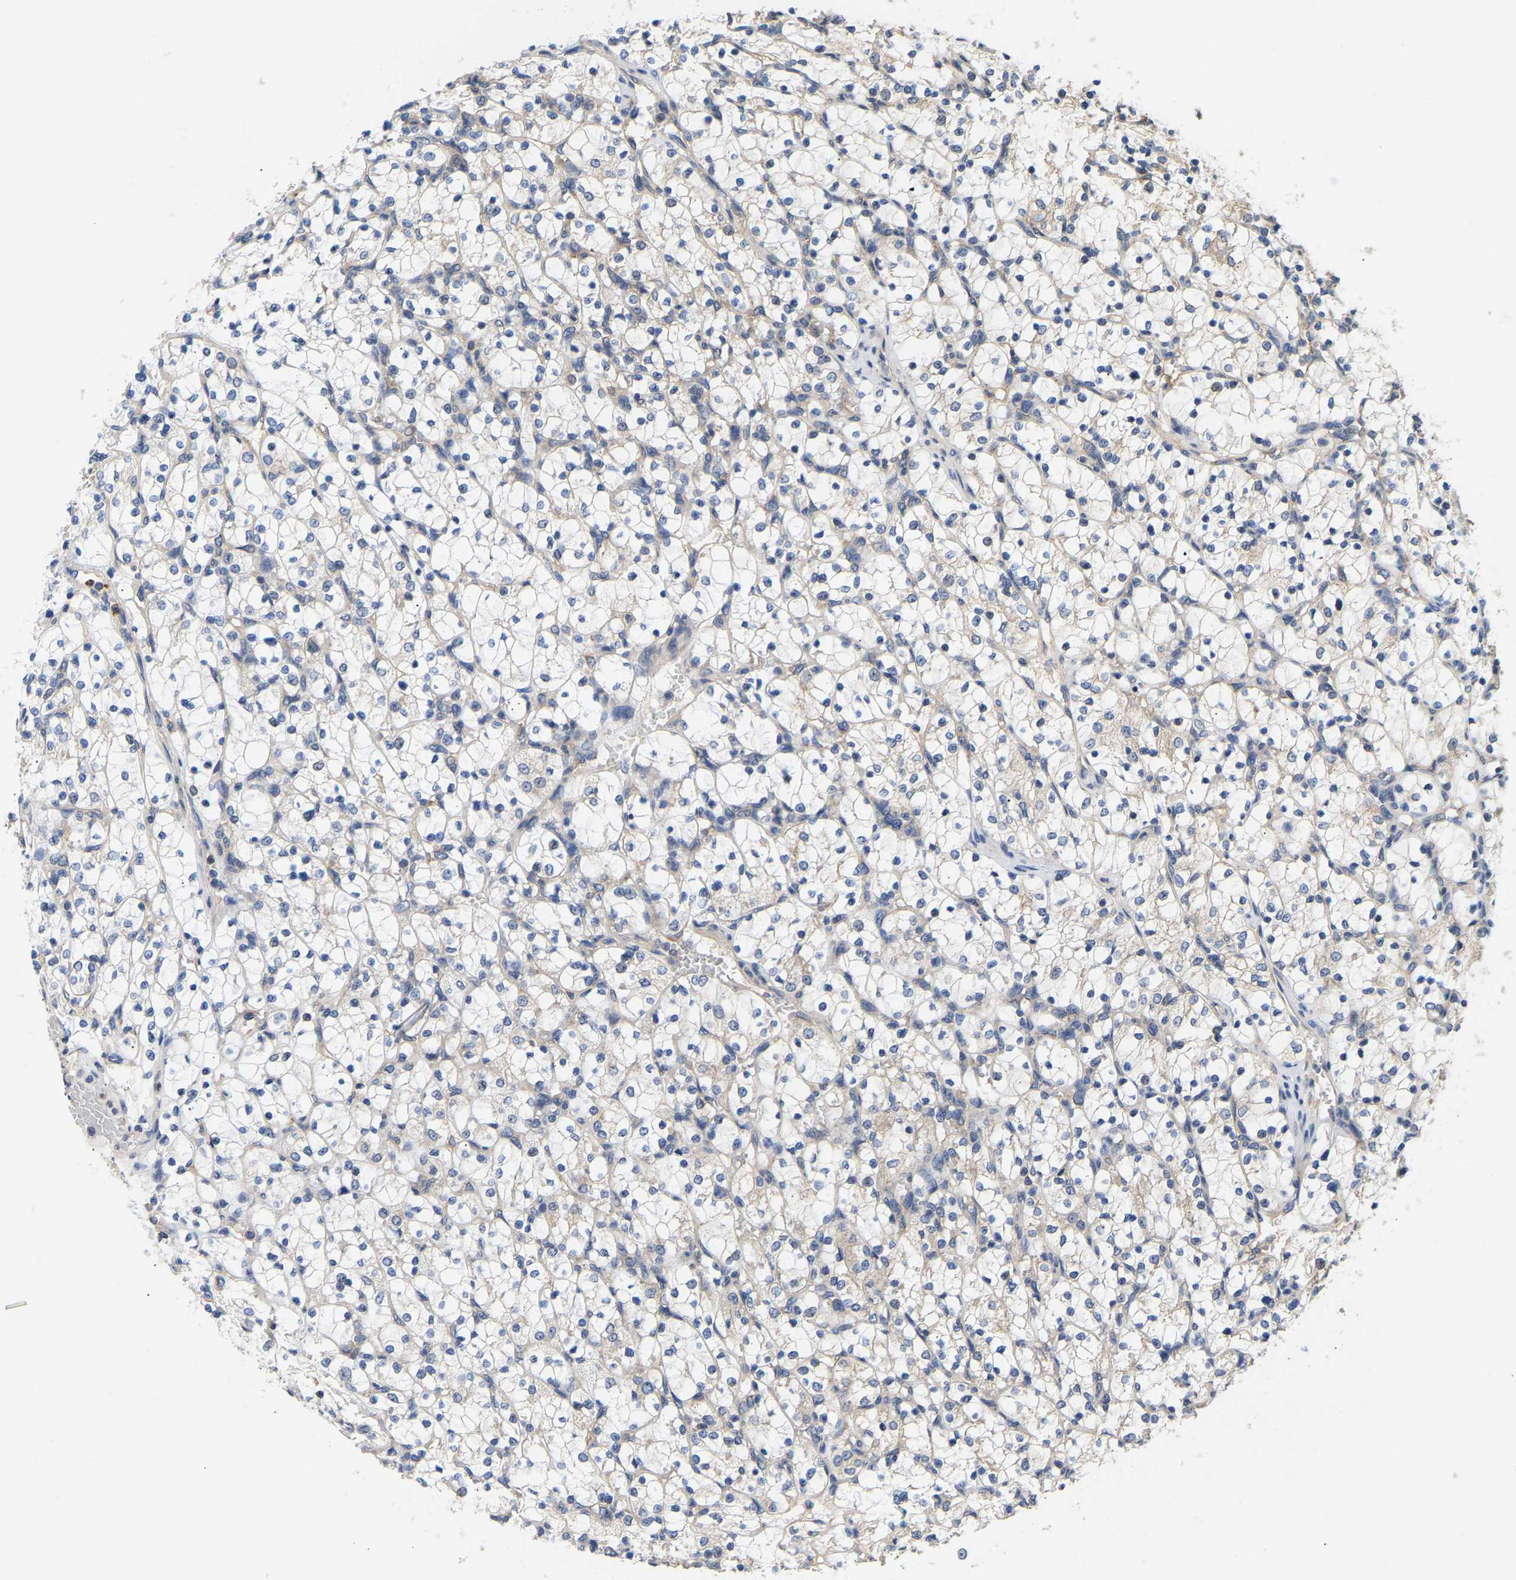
{"staining": {"intensity": "negative", "quantity": "none", "location": "none"}, "tissue": "renal cancer", "cell_type": "Tumor cells", "image_type": "cancer", "snomed": [{"axis": "morphology", "description": "Adenocarcinoma, NOS"}, {"axis": "topography", "description": "Kidney"}], "caption": "Immunohistochemical staining of human renal cancer displays no significant staining in tumor cells.", "gene": "AIMP2", "patient": {"sex": "female", "age": 69}}